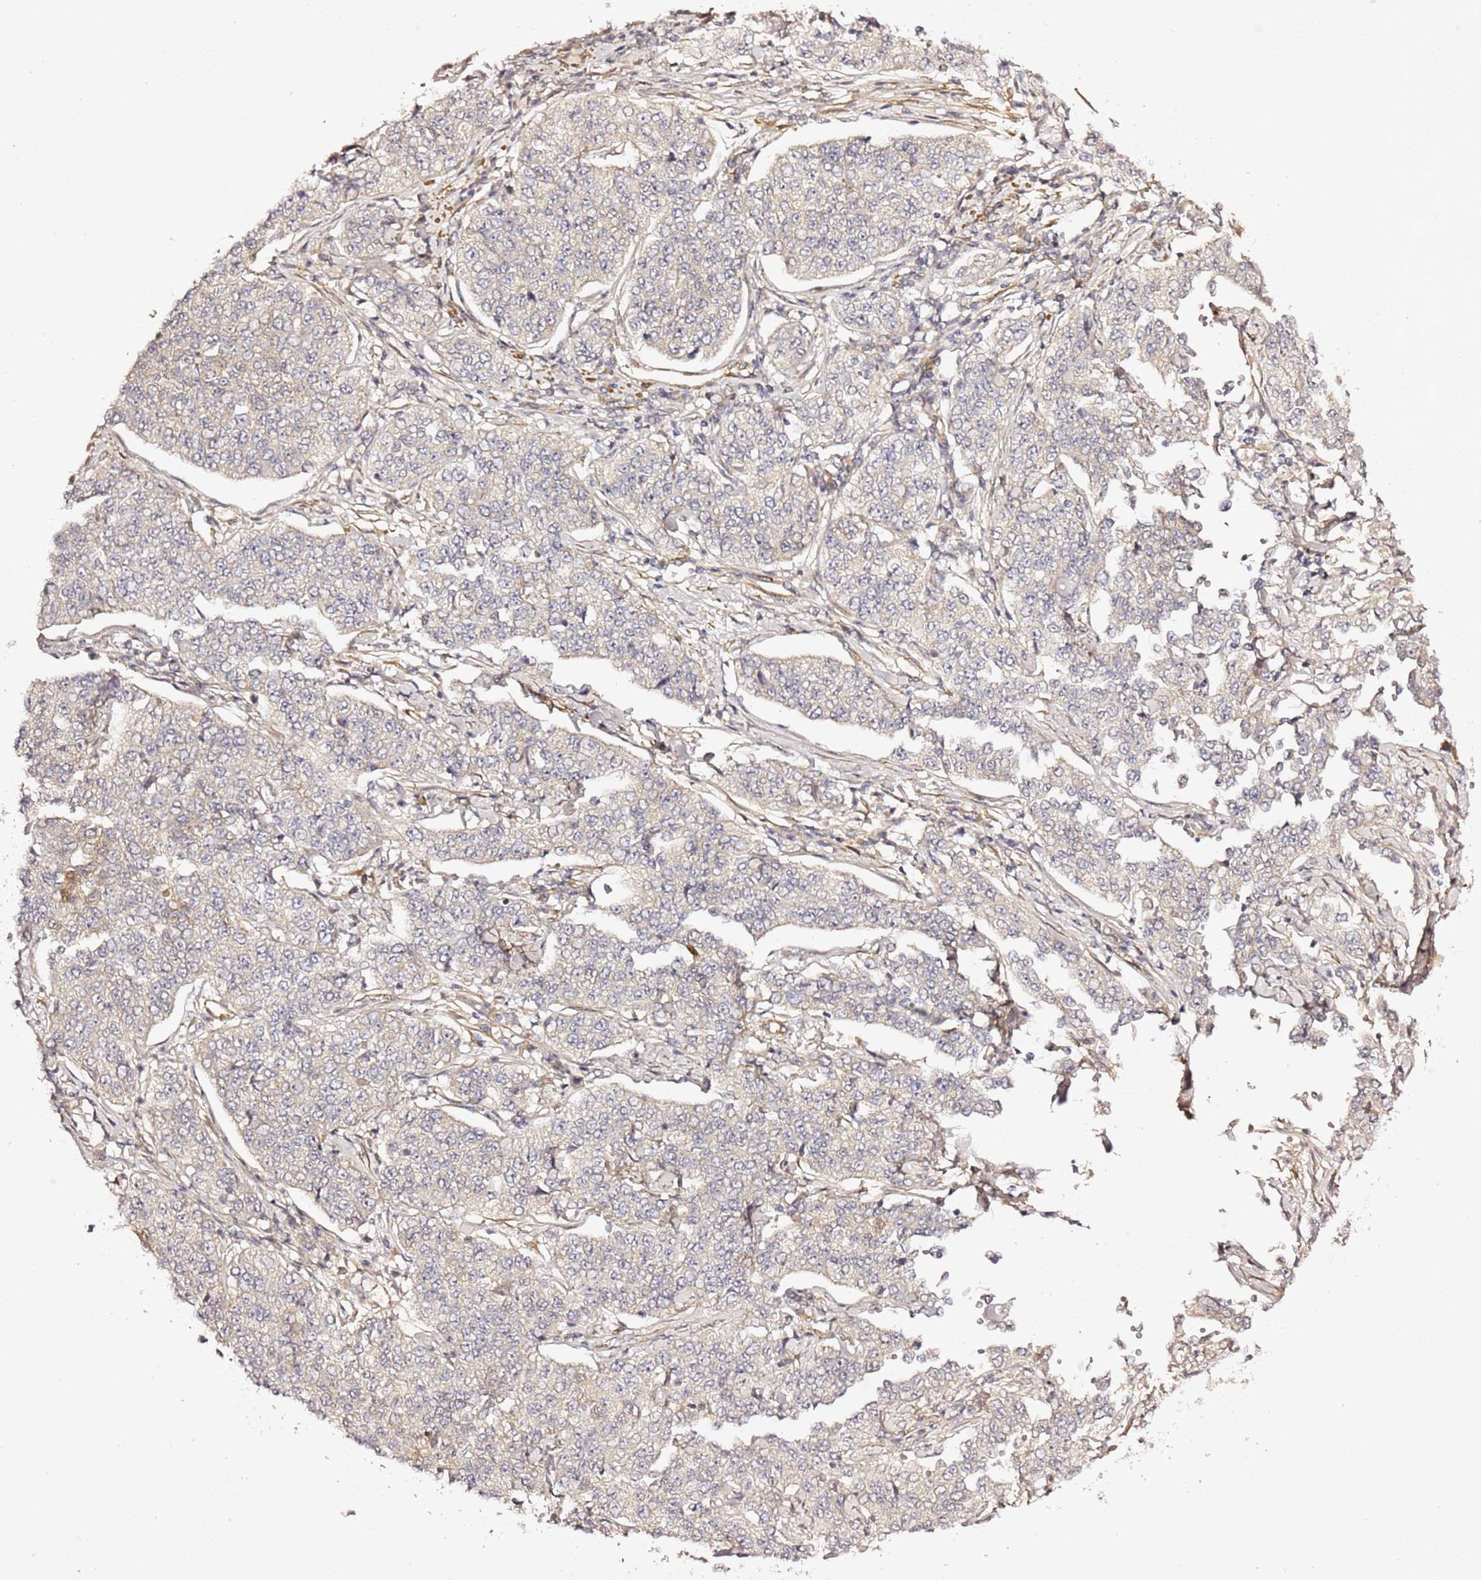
{"staining": {"intensity": "negative", "quantity": "none", "location": "none"}, "tissue": "cervical cancer", "cell_type": "Tumor cells", "image_type": "cancer", "snomed": [{"axis": "morphology", "description": "Squamous cell carcinoma, NOS"}, {"axis": "topography", "description": "Cervix"}], "caption": "The histopathology image displays no significant expression in tumor cells of cervical cancer.", "gene": "EPS8L1", "patient": {"sex": "female", "age": 35}}